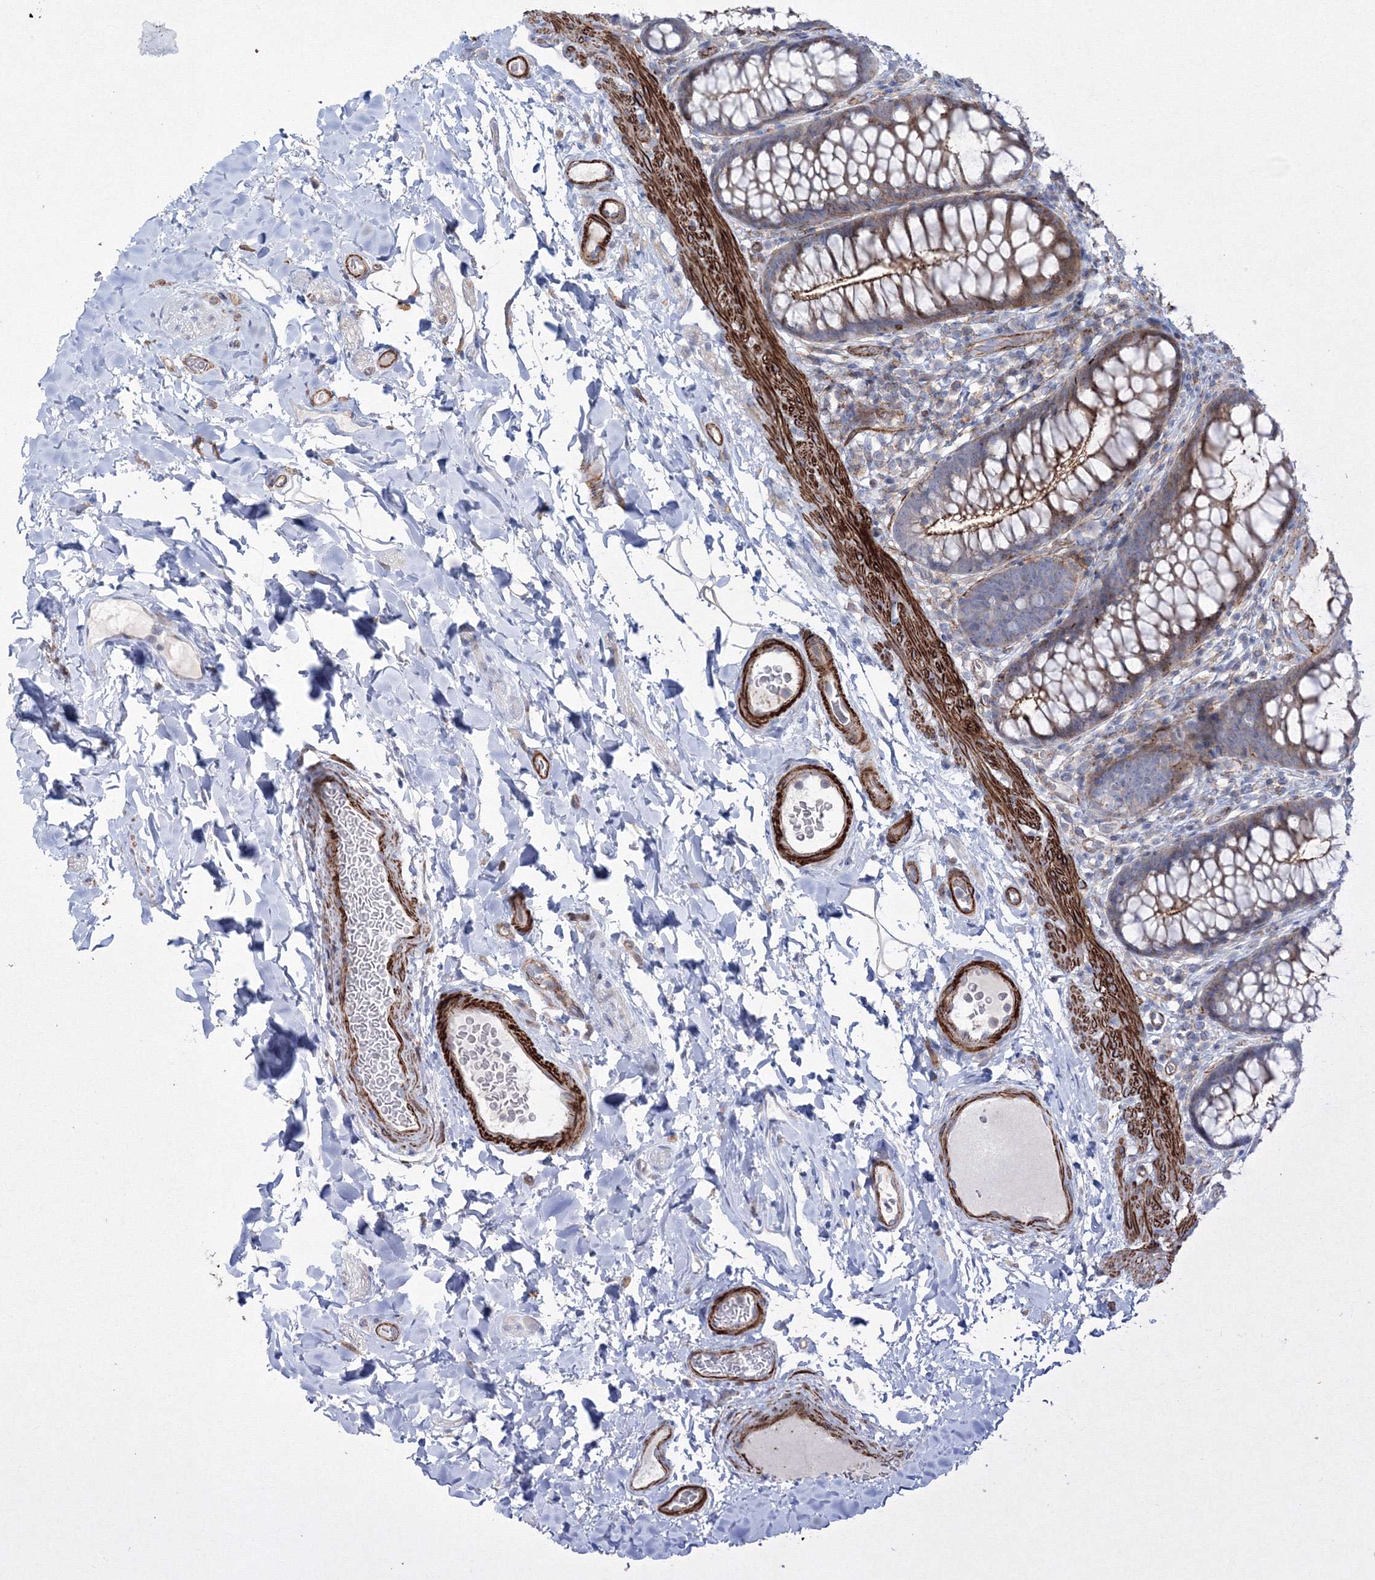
{"staining": {"intensity": "moderate", "quantity": ">75%", "location": "cytoplasmic/membranous"}, "tissue": "colon", "cell_type": "Endothelial cells", "image_type": "normal", "snomed": [{"axis": "morphology", "description": "Normal tissue, NOS"}, {"axis": "topography", "description": "Colon"}], "caption": "Moderate cytoplasmic/membranous positivity for a protein is appreciated in about >75% of endothelial cells of benign colon using immunohistochemistry (IHC).", "gene": "GPR82", "patient": {"sex": "female", "age": 62}}